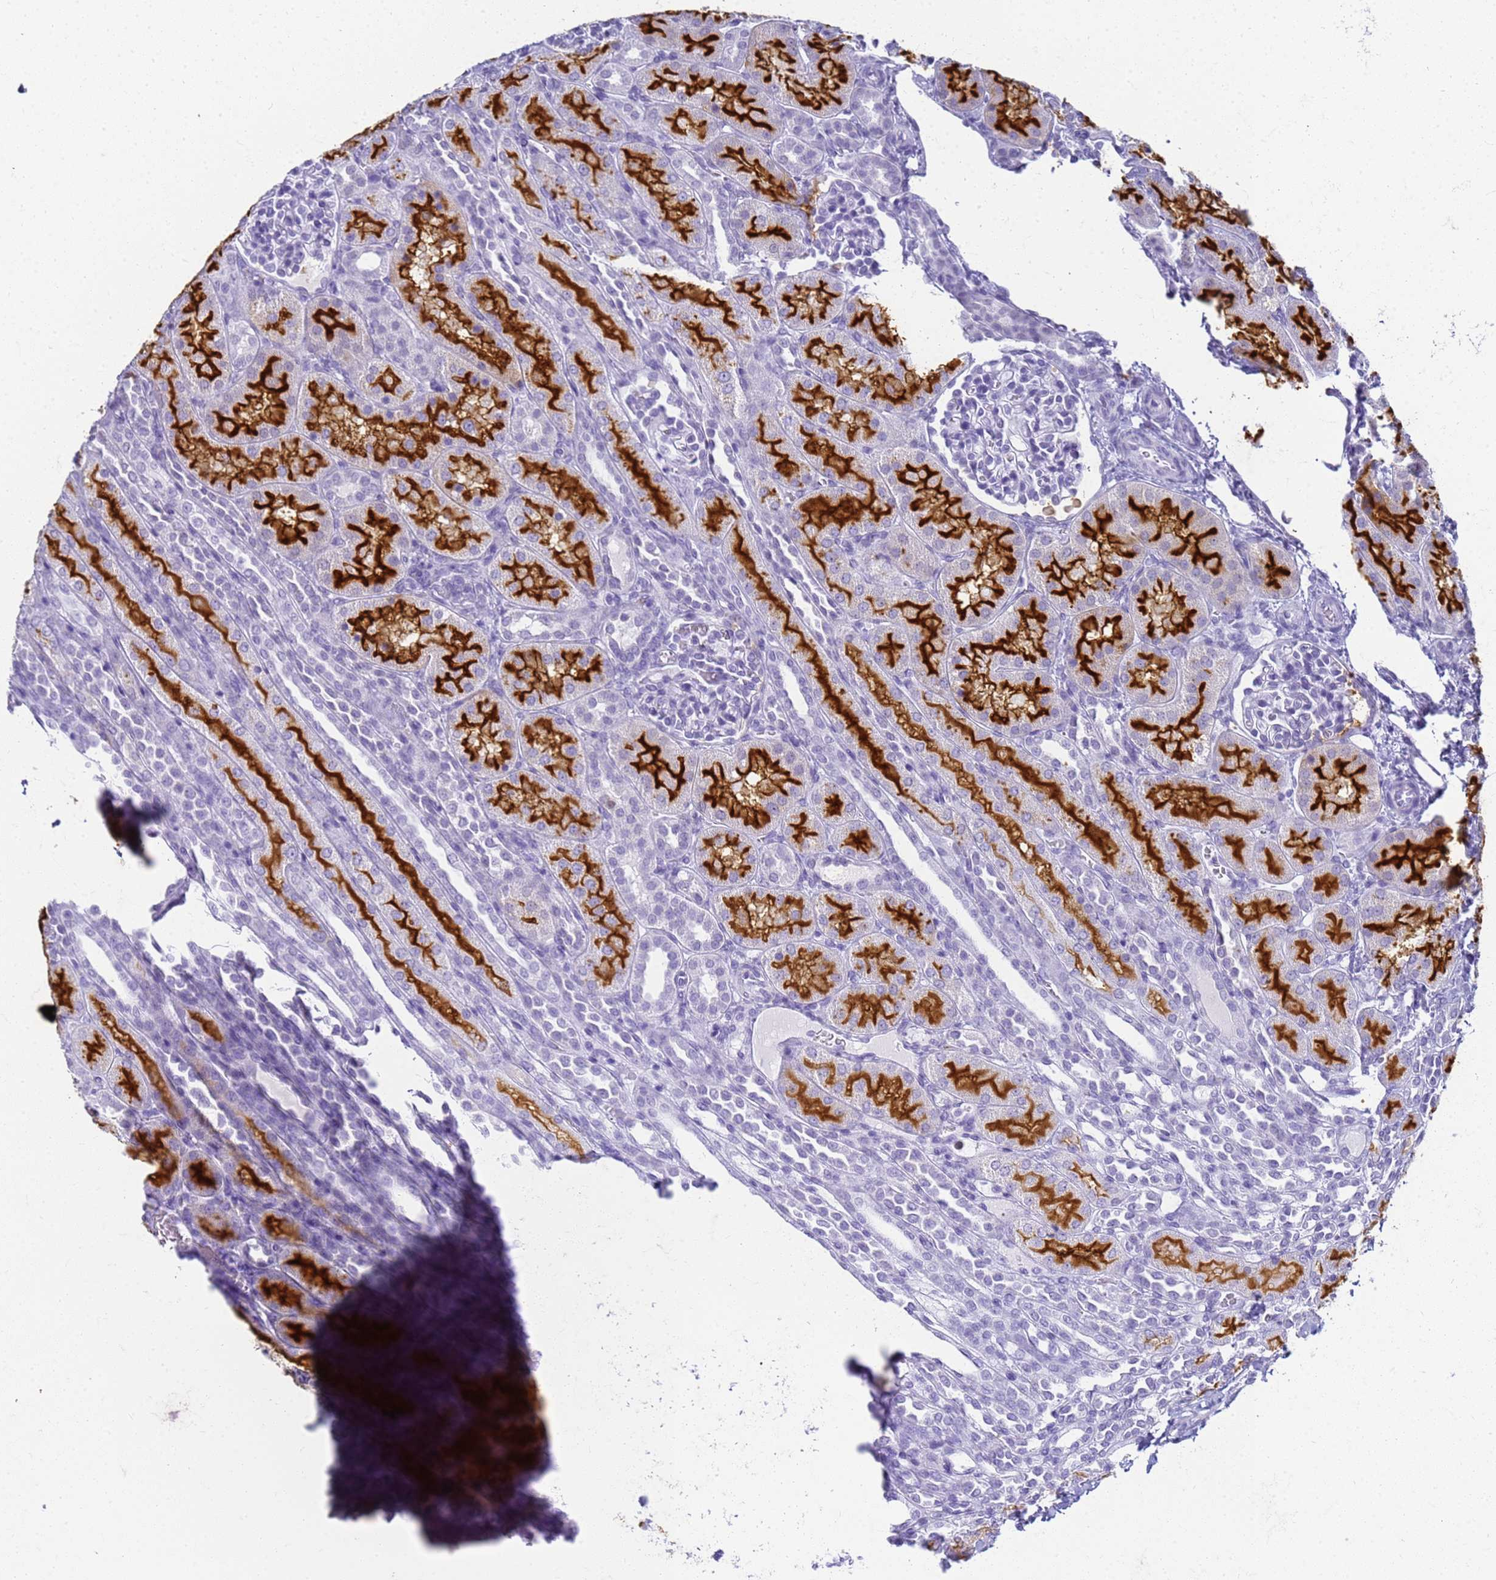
{"staining": {"intensity": "negative", "quantity": "none", "location": "none"}, "tissue": "kidney", "cell_type": "Cells in glomeruli", "image_type": "normal", "snomed": [{"axis": "morphology", "description": "Normal tissue, NOS"}, {"axis": "topography", "description": "Kidney"}], "caption": "DAB (3,3'-diaminobenzidine) immunohistochemical staining of unremarkable kidney reveals no significant expression in cells in glomeruli.", "gene": "SLC7A9", "patient": {"sex": "male", "age": 1}}